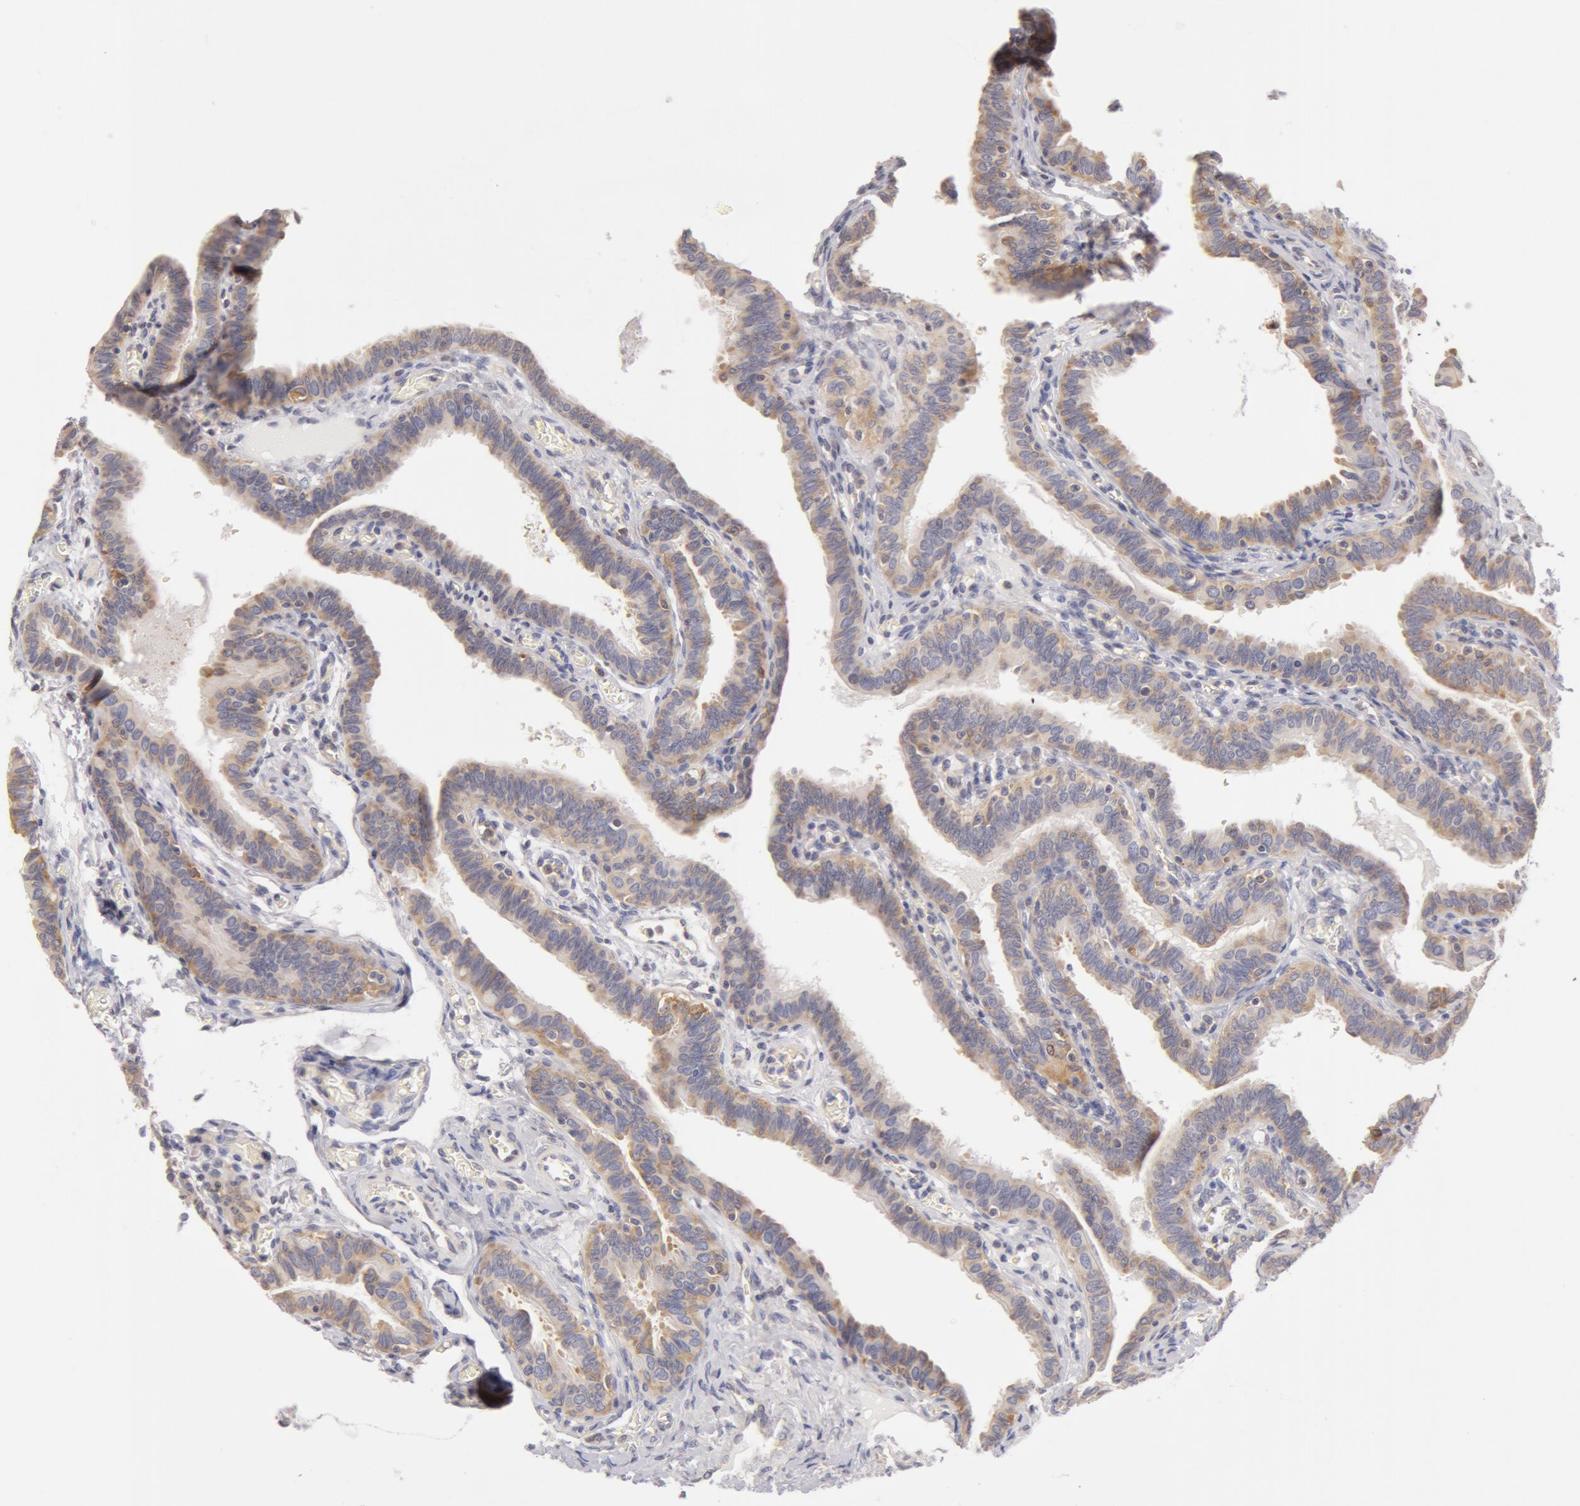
{"staining": {"intensity": "weak", "quantity": "25%-75%", "location": "none"}, "tissue": "fallopian tube", "cell_type": "Glandular cells", "image_type": "normal", "snomed": [{"axis": "morphology", "description": "Normal tissue, NOS"}, {"axis": "topography", "description": "Fallopian tube"}], "caption": "An immunohistochemistry image of normal tissue is shown. Protein staining in brown labels weak None positivity in fallopian tube within glandular cells. (DAB = brown stain, brightfield microscopy at high magnification).", "gene": "DDX3X", "patient": {"sex": "female", "age": 38}}